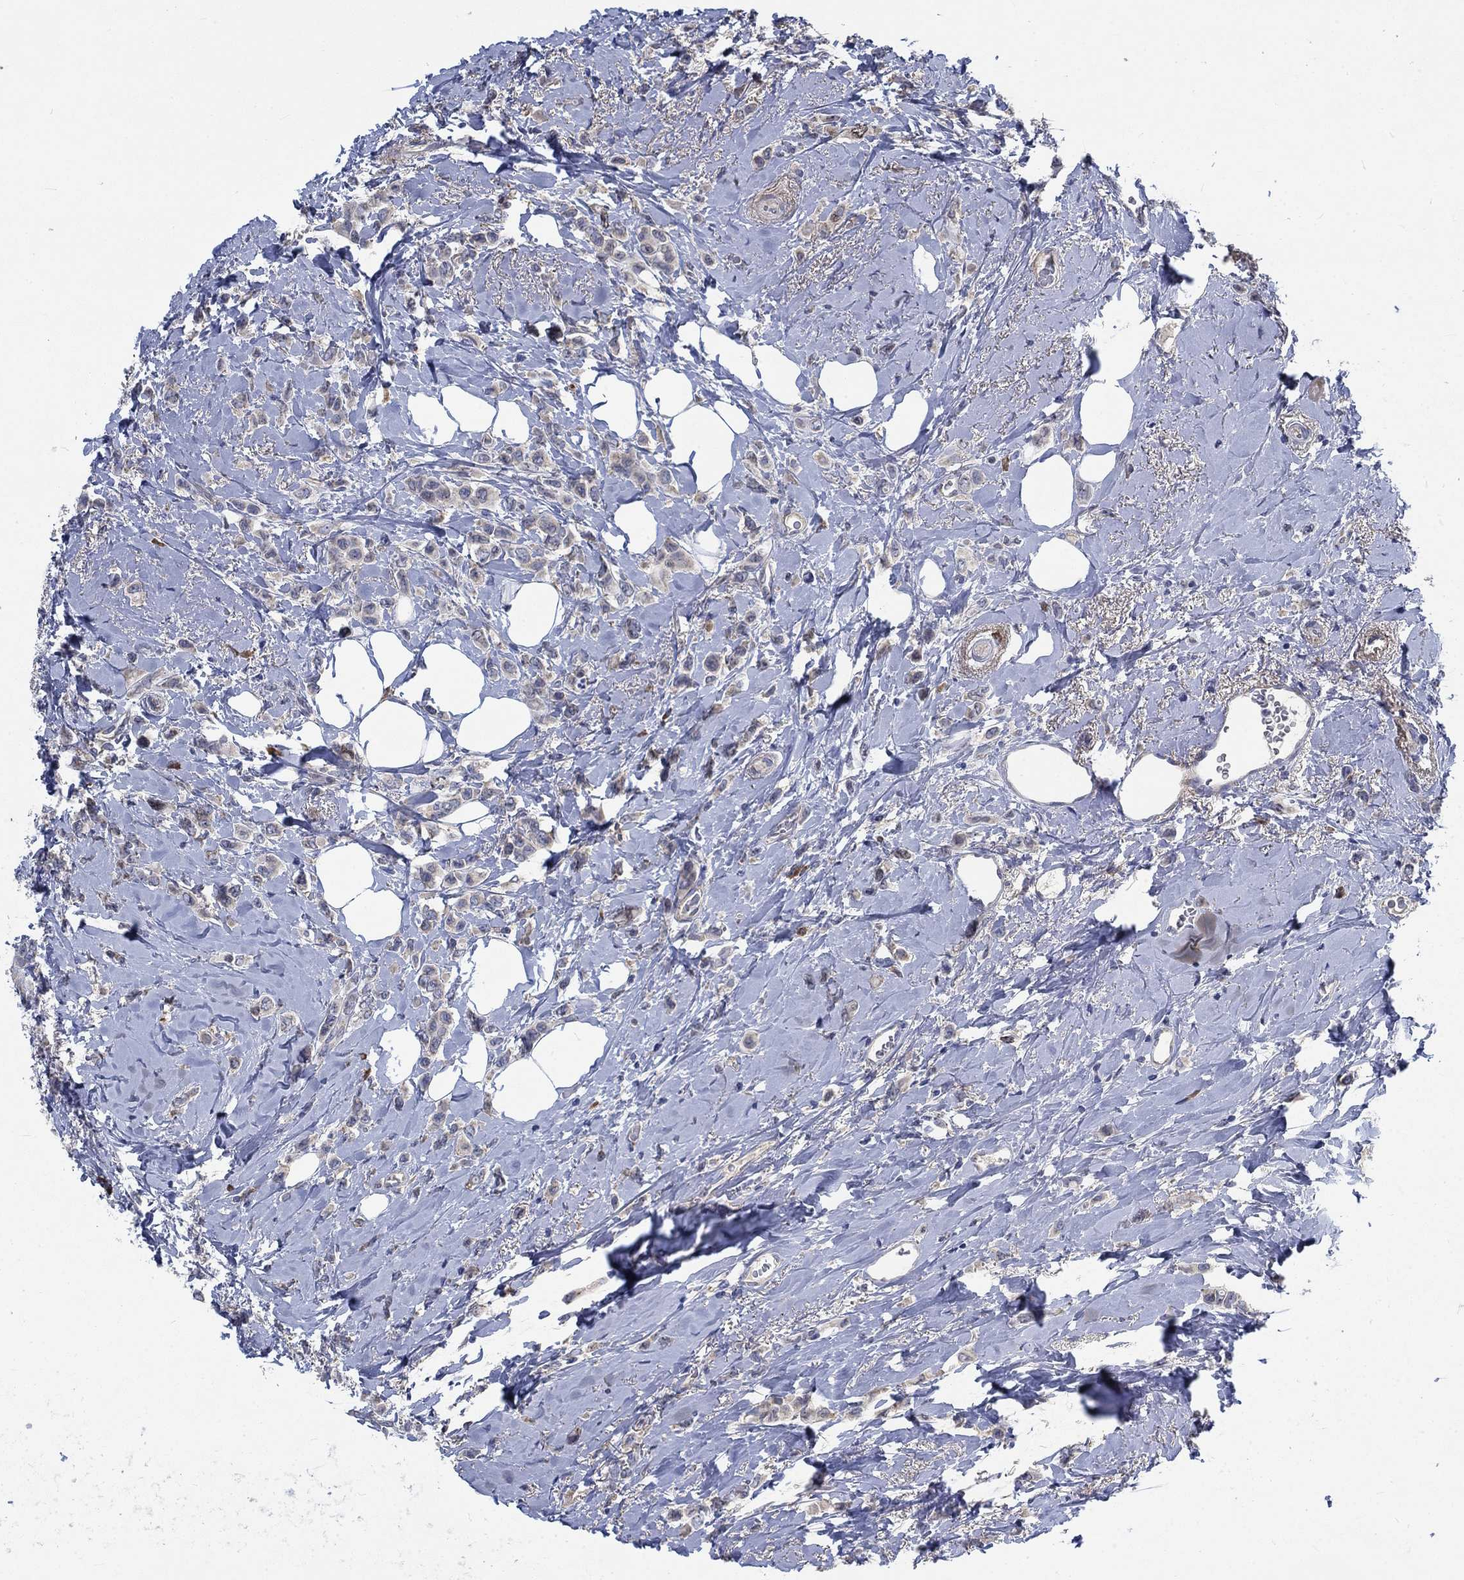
{"staining": {"intensity": "negative", "quantity": "none", "location": "none"}, "tissue": "breast cancer", "cell_type": "Tumor cells", "image_type": "cancer", "snomed": [{"axis": "morphology", "description": "Lobular carcinoma"}, {"axis": "topography", "description": "Breast"}], "caption": "Tumor cells are negative for protein expression in human breast lobular carcinoma.", "gene": "MMP24", "patient": {"sex": "female", "age": 66}}